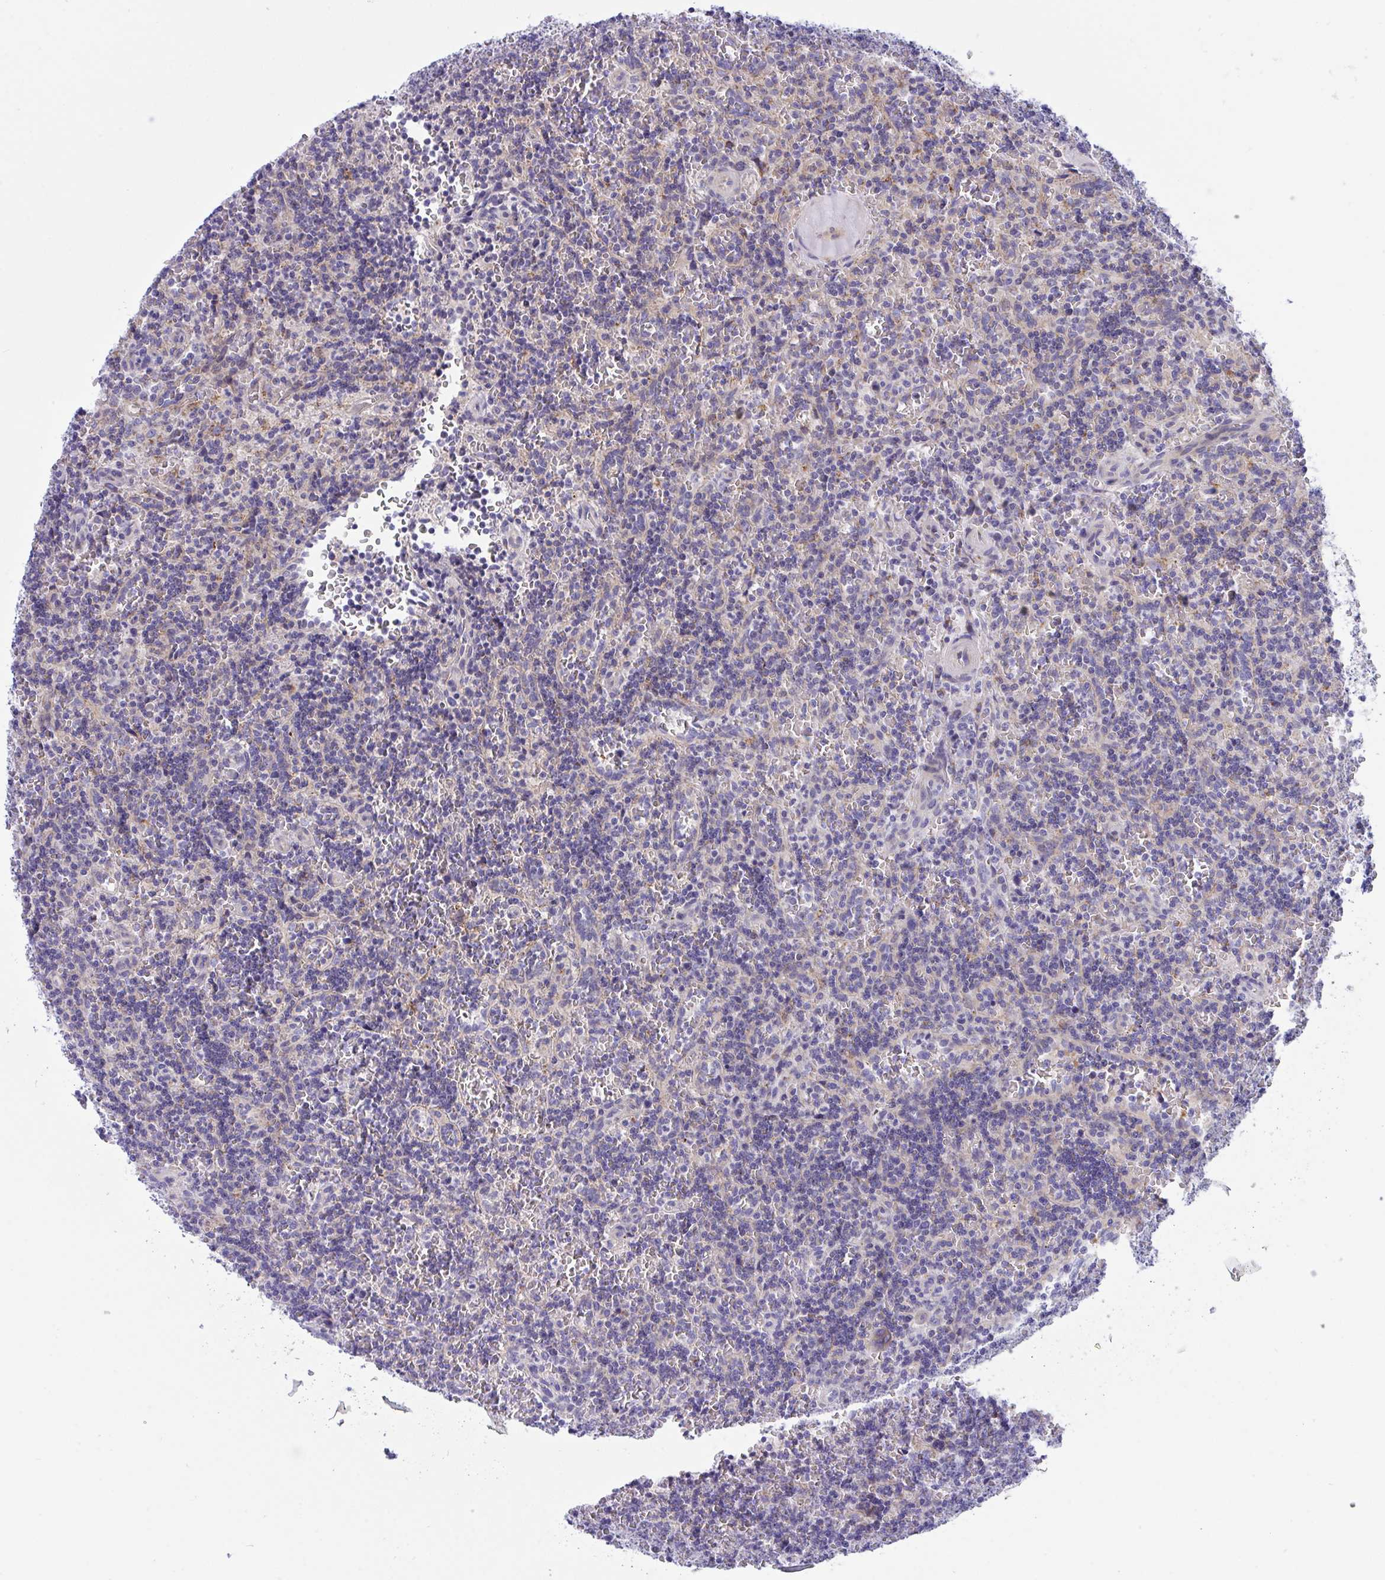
{"staining": {"intensity": "negative", "quantity": "none", "location": "none"}, "tissue": "lymphoma", "cell_type": "Tumor cells", "image_type": "cancer", "snomed": [{"axis": "morphology", "description": "Malignant lymphoma, non-Hodgkin's type, Low grade"}, {"axis": "topography", "description": "Spleen"}], "caption": "An image of human malignant lymphoma, non-Hodgkin's type (low-grade) is negative for staining in tumor cells. The staining was performed using DAB (3,3'-diaminobenzidine) to visualize the protein expression in brown, while the nuclei were stained in blue with hematoxylin (Magnification: 20x).", "gene": "DTX3", "patient": {"sex": "male", "age": 73}}